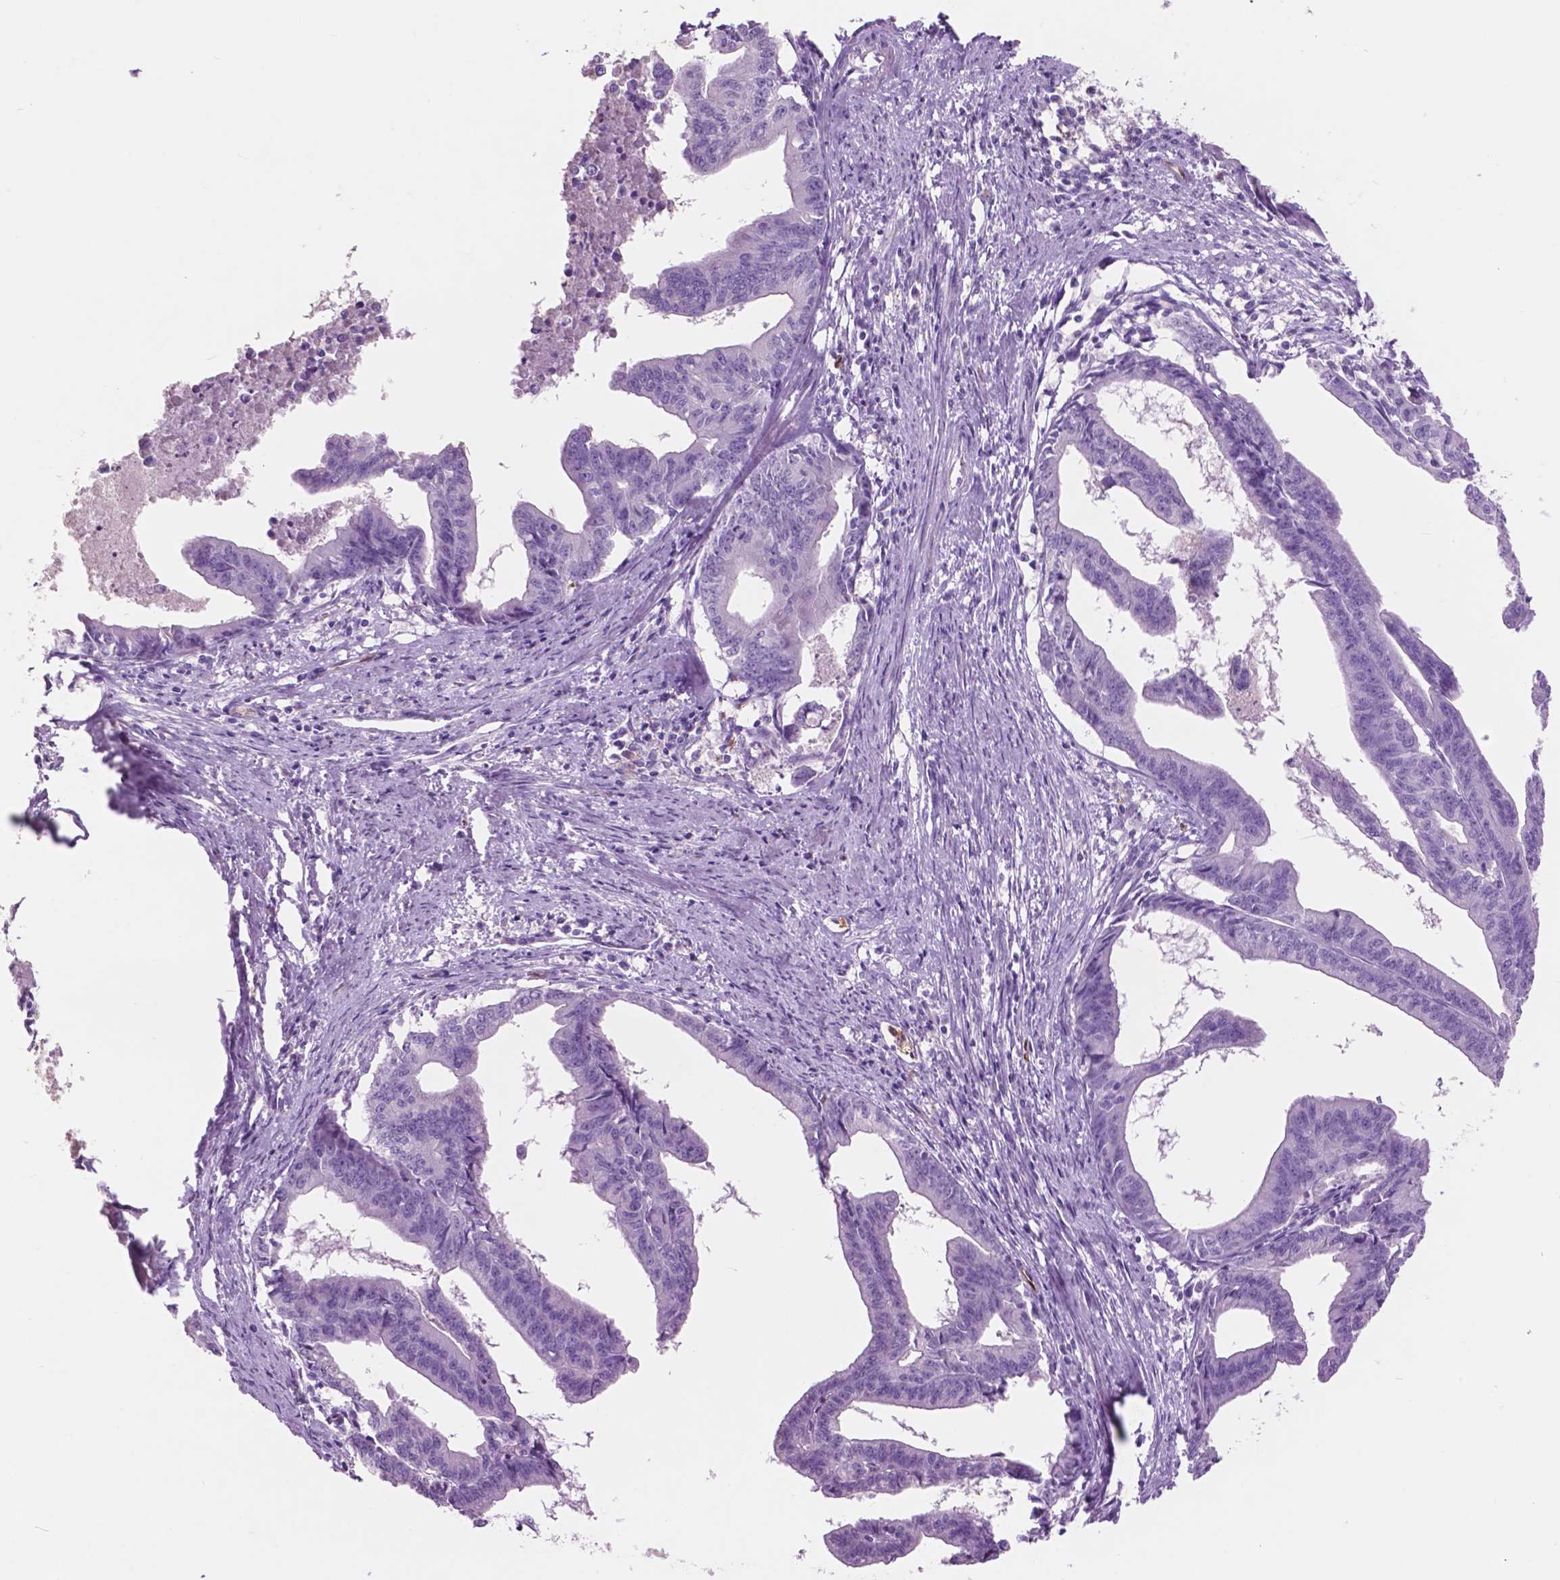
{"staining": {"intensity": "negative", "quantity": "none", "location": "none"}, "tissue": "endometrial cancer", "cell_type": "Tumor cells", "image_type": "cancer", "snomed": [{"axis": "morphology", "description": "Adenocarcinoma, NOS"}, {"axis": "topography", "description": "Endometrium"}], "caption": "Immunohistochemistry of human endometrial cancer reveals no positivity in tumor cells.", "gene": "IDO1", "patient": {"sex": "female", "age": 65}}